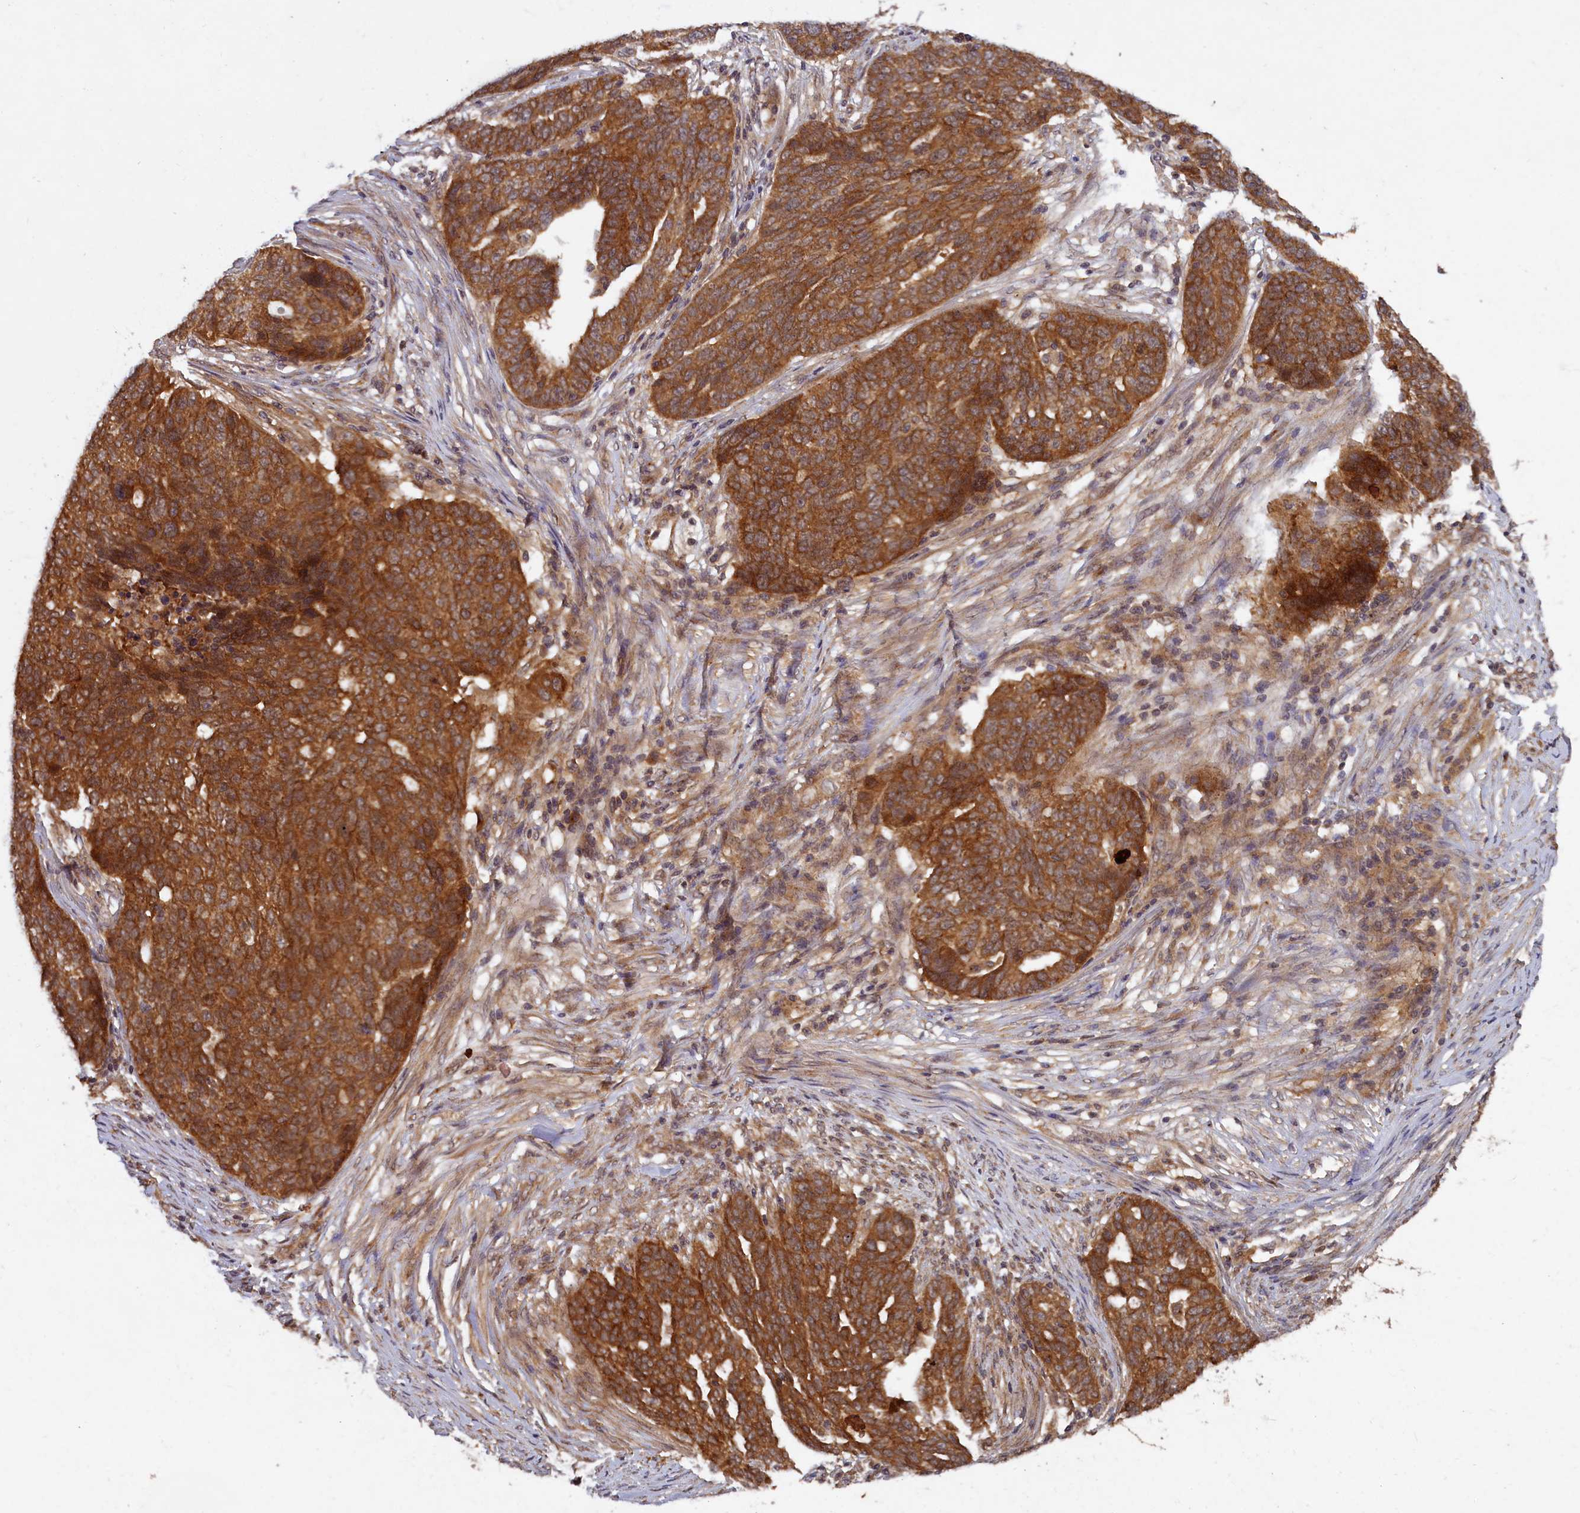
{"staining": {"intensity": "strong", "quantity": ">75%", "location": "cytoplasmic/membranous"}, "tissue": "ovarian cancer", "cell_type": "Tumor cells", "image_type": "cancer", "snomed": [{"axis": "morphology", "description": "Cystadenocarcinoma, serous, NOS"}, {"axis": "topography", "description": "Ovary"}], "caption": "Immunohistochemical staining of ovarian serous cystadenocarcinoma exhibits strong cytoplasmic/membranous protein positivity in approximately >75% of tumor cells.", "gene": "BICD1", "patient": {"sex": "female", "age": 59}}